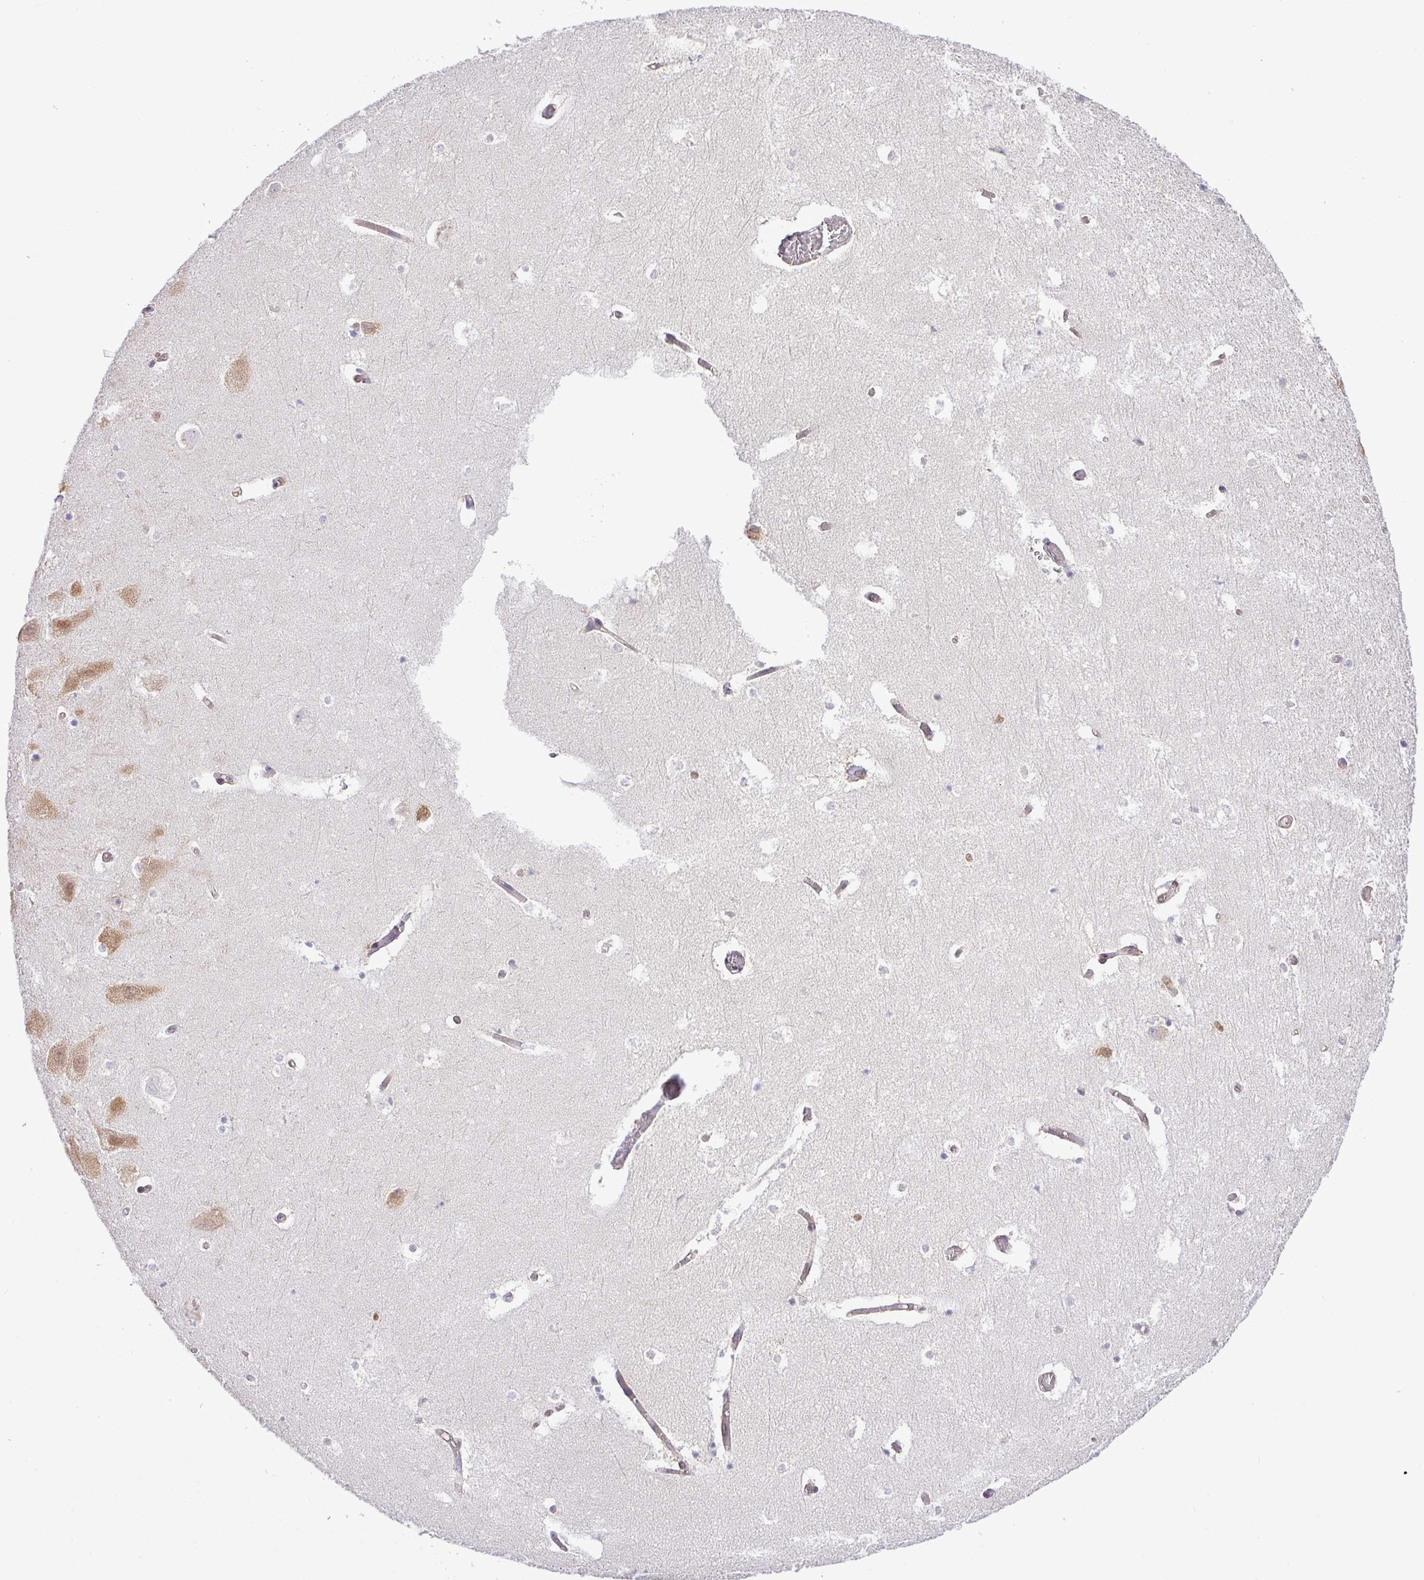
{"staining": {"intensity": "moderate", "quantity": "25%-75%", "location": "cytoplasmic/membranous,nuclear"}, "tissue": "hippocampus", "cell_type": "Glial cells", "image_type": "normal", "snomed": [{"axis": "morphology", "description": "Normal tissue, NOS"}, {"axis": "topography", "description": "Hippocampus"}], "caption": "Immunohistochemical staining of unremarkable human hippocampus shows medium levels of moderate cytoplasmic/membranous,nuclear staining in about 25%-75% of glial cells. Immunohistochemistry stains the protein of interest in brown and the nuclei are stained blue.", "gene": "FAM222B", "patient": {"sex": "female", "age": 52}}